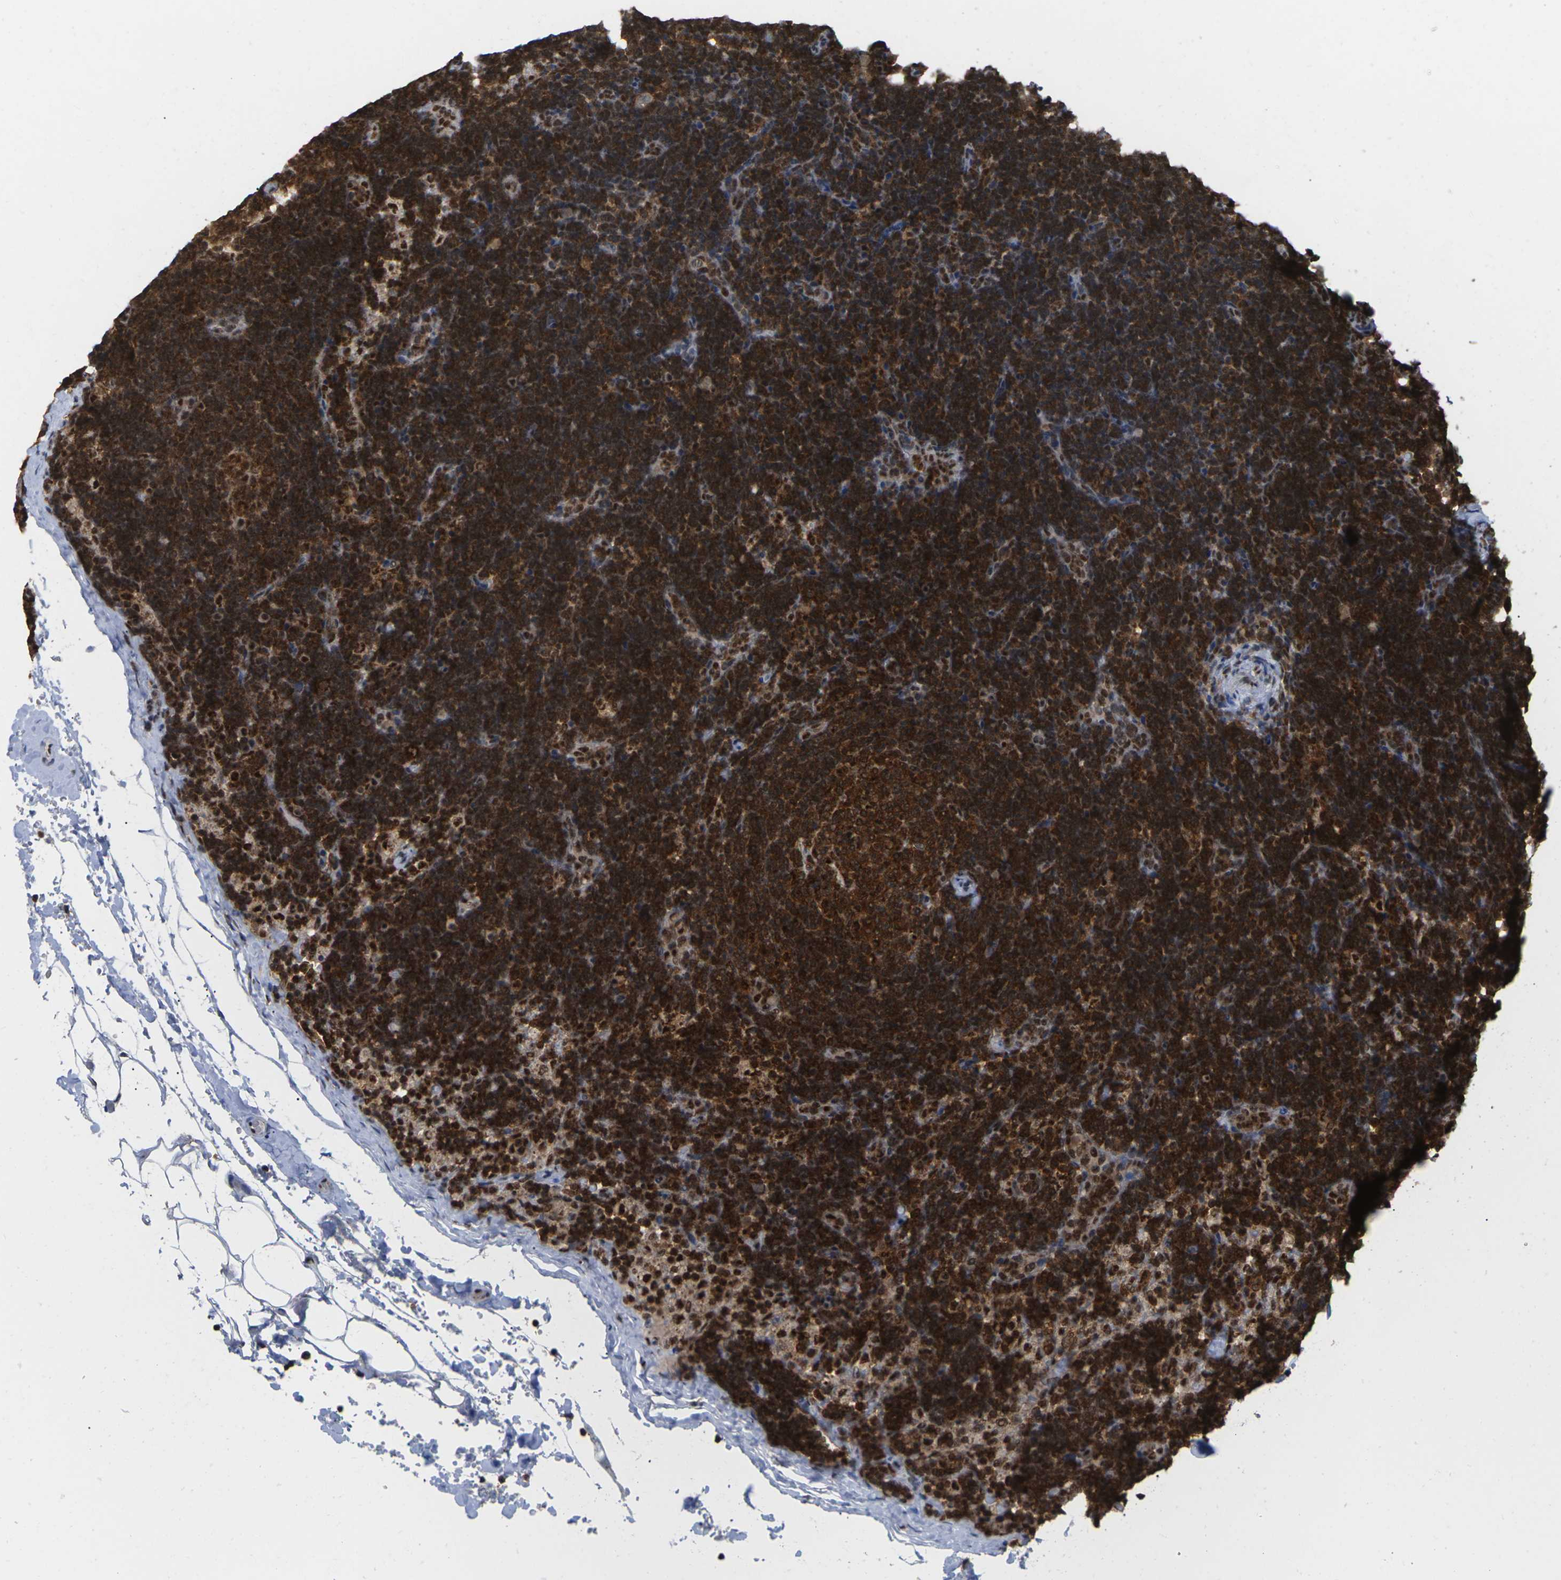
{"staining": {"intensity": "strong", "quantity": ">75%", "location": "cytoplasmic/membranous,nuclear"}, "tissue": "lymph node", "cell_type": "Germinal center cells", "image_type": "normal", "snomed": [{"axis": "morphology", "description": "Normal tissue, NOS"}, {"axis": "topography", "description": "Lymph node"}], "caption": "Strong cytoplasmic/membranous,nuclear staining for a protein is seen in approximately >75% of germinal center cells of benign lymph node using immunohistochemistry.", "gene": "MAGOH", "patient": {"sex": "female", "age": 14}}